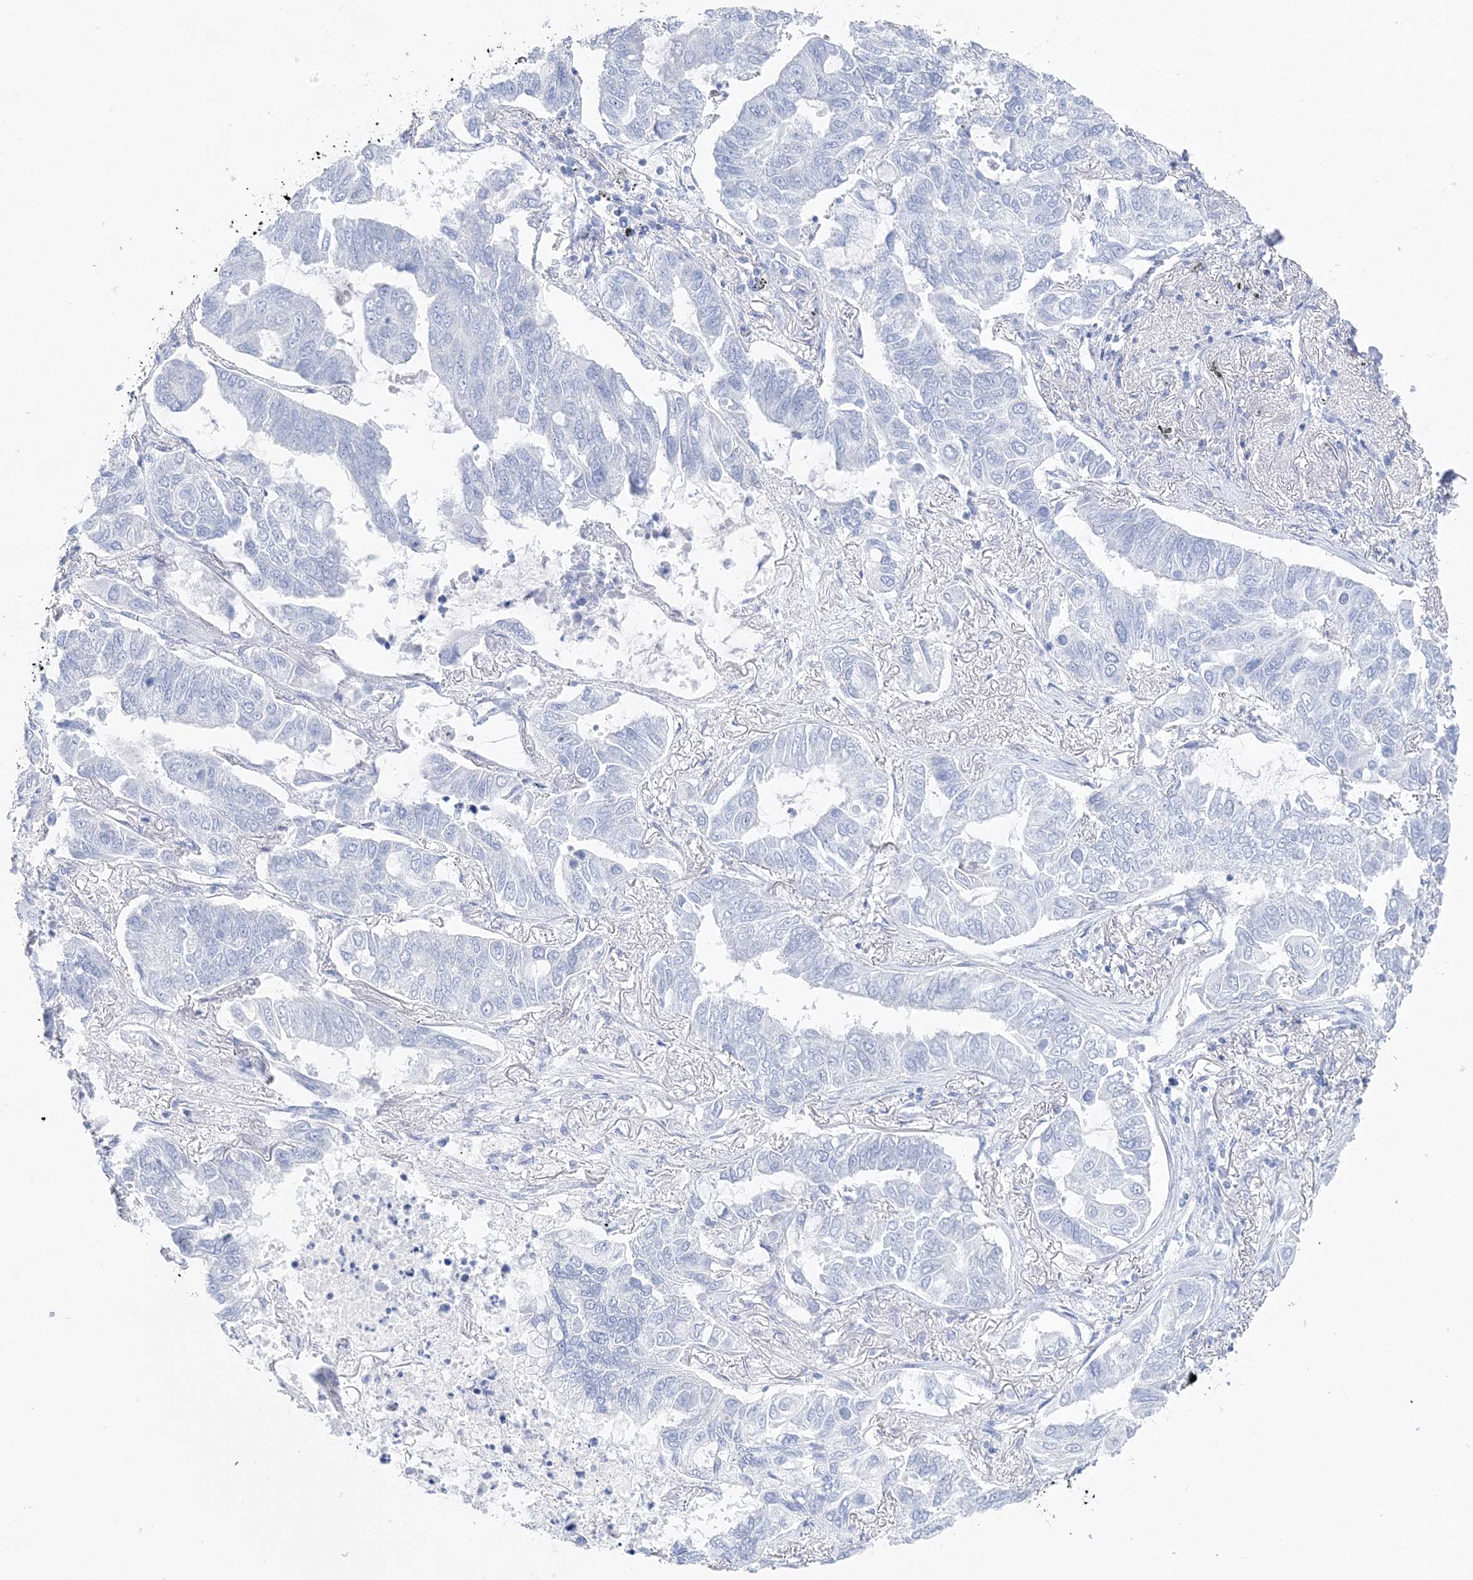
{"staining": {"intensity": "negative", "quantity": "none", "location": "none"}, "tissue": "lung cancer", "cell_type": "Tumor cells", "image_type": "cancer", "snomed": [{"axis": "morphology", "description": "Adenocarcinoma, NOS"}, {"axis": "topography", "description": "Lung"}], "caption": "The histopathology image exhibits no staining of tumor cells in lung cancer (adenocarcinoma).", "gene": "TSPYL6", "patient": {"sex": "male", "age": 64}}